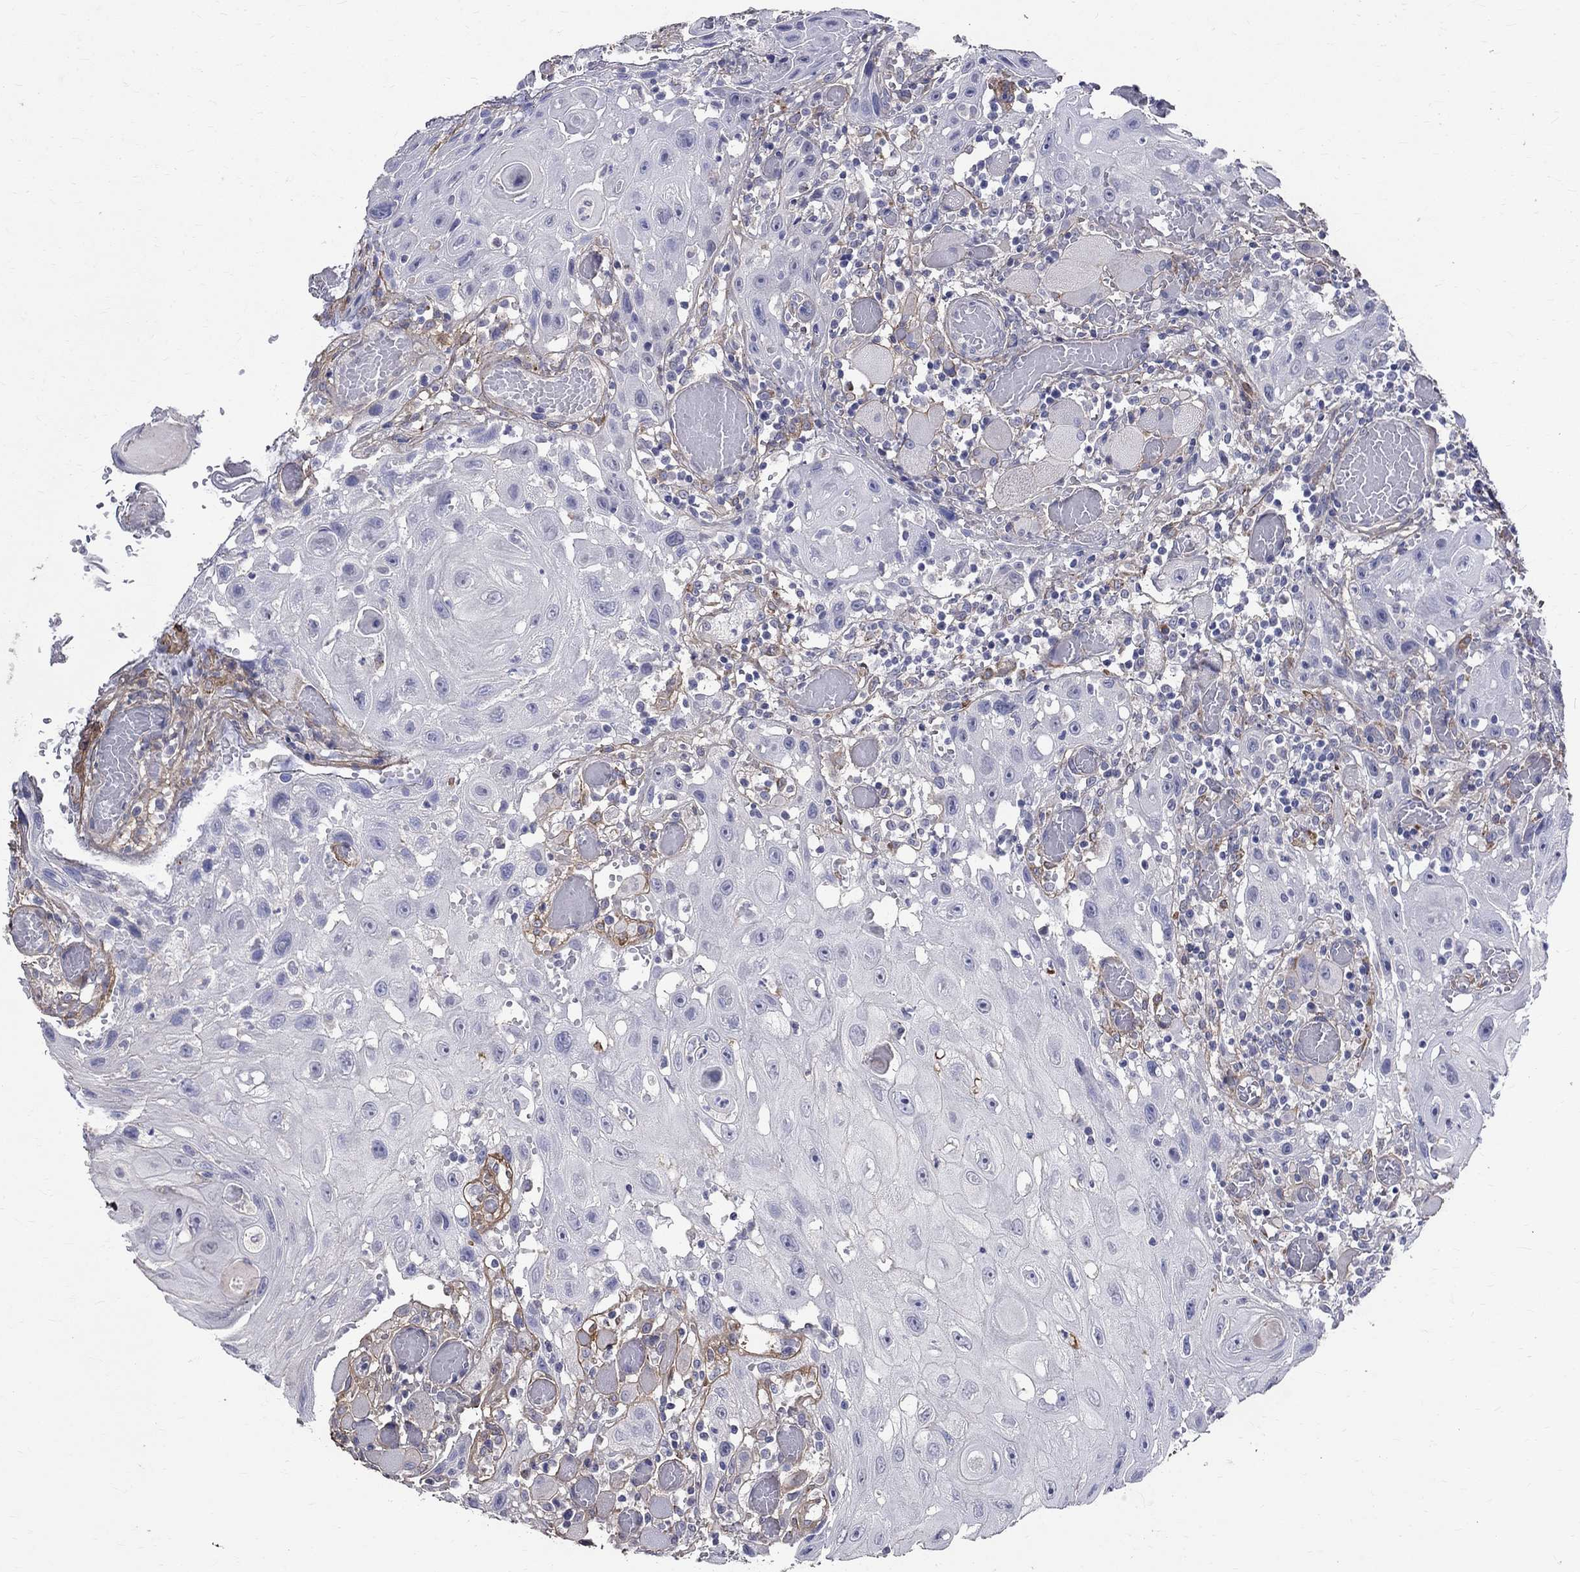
{"staining": {"intensity": "negative", "quantity": "none", "location": "none"}, "tissue": "head and neck cancer", "cell_type": "Tumor cells", "image_type": "cancer", "snomed": [{"axis": "morphology", "description": "Normal tissue, NOS"}, {"axis": "morphology", "description": "Squamous cell carcinoma, NOS"}, {"axis": "topography", "description": "Oral tissue"}, {"axis": "topography", "description": "Head-Neck"}], "caption": "Tumor cells show no significant protein positivity in head and neck cancer (squamous cell carcinoma).", "gene": "ANXA10", "patient": {"sex": "male", "age": 71}}